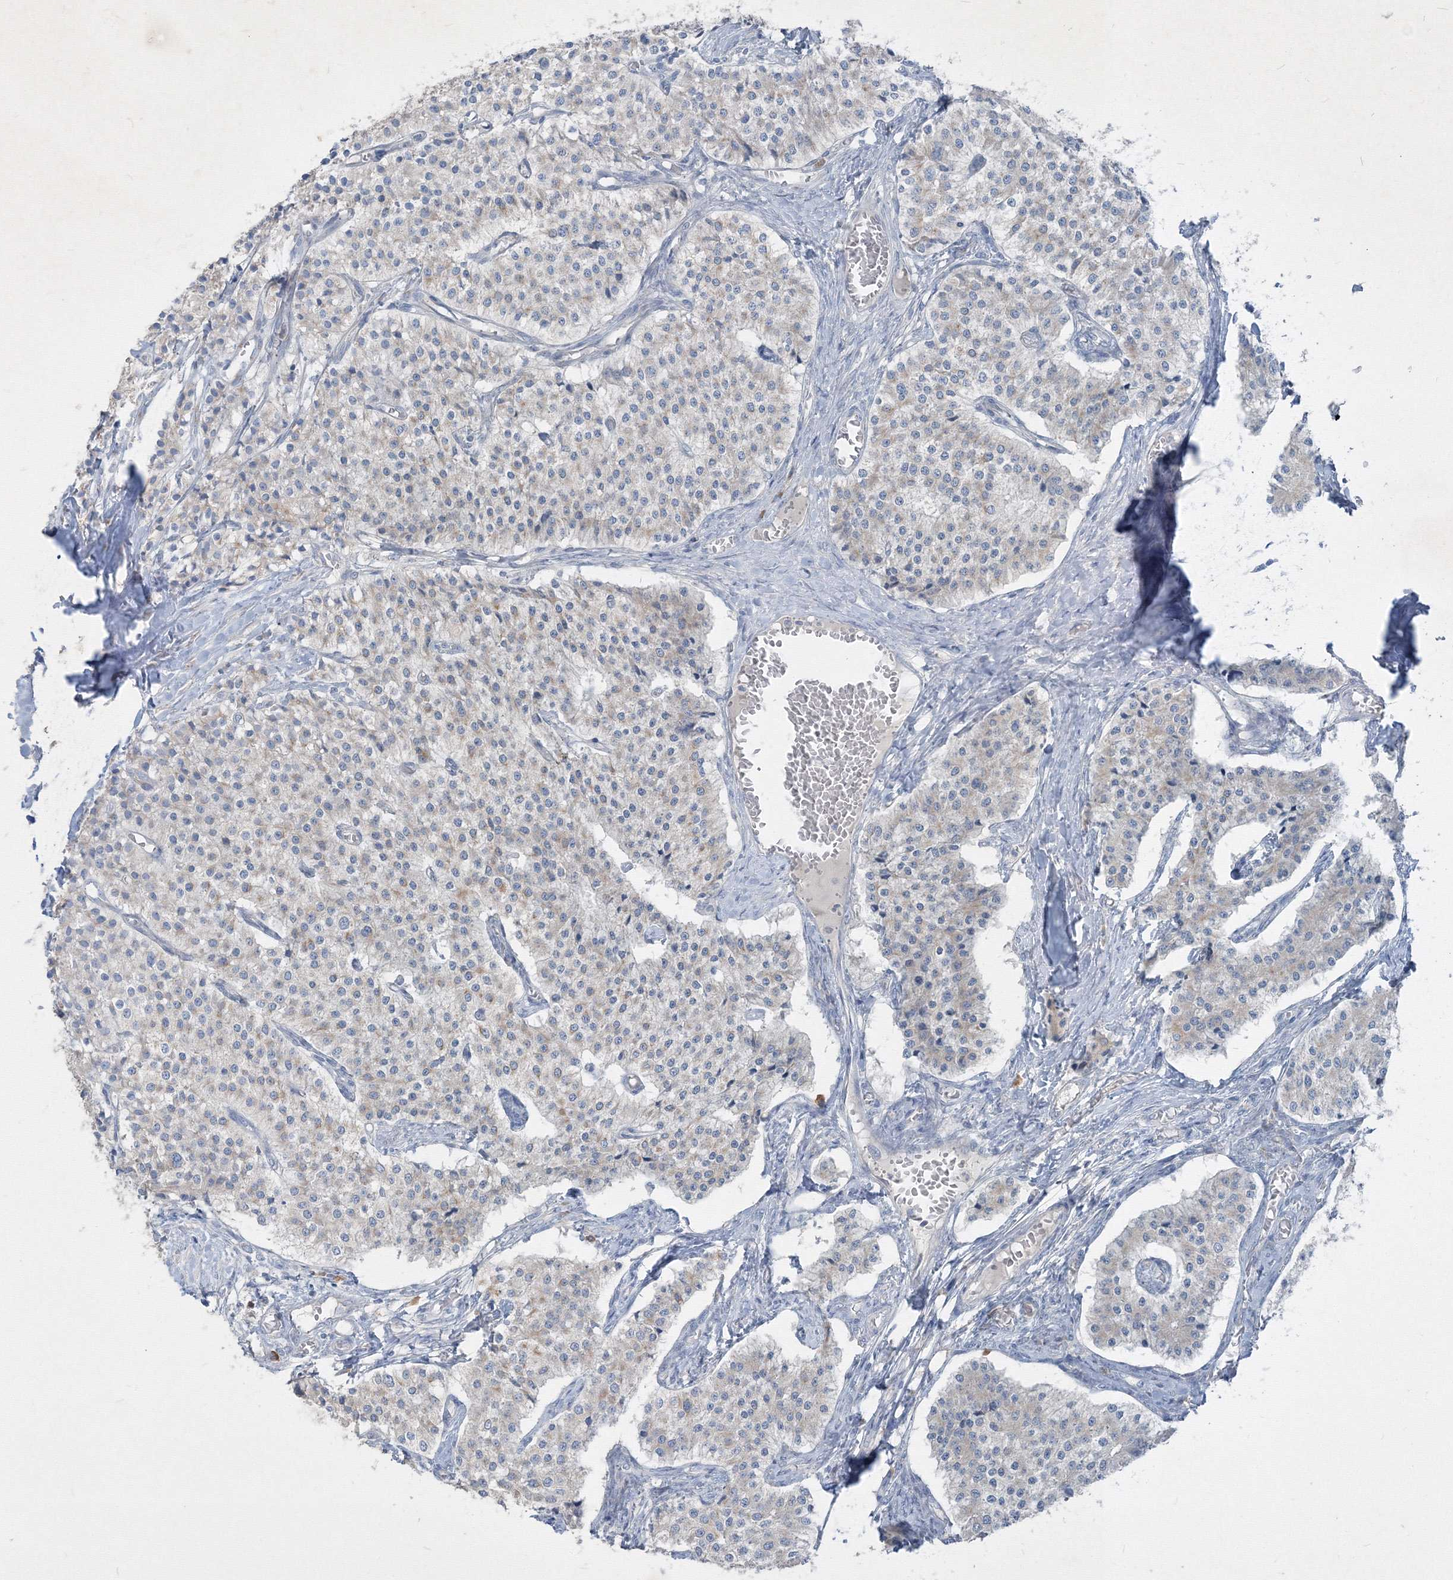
{"staining": {"intensity": "negative", "quantity": "none", "location": "none"}, "tissue": "carcinoid", "cell_type": "Tumor cells", "image_type": "cancer", "snomed": [{"axis": "morphology", "description": "Carcinoid, malignant, NOS"}, {"axis": "topography", "description": "Colon"}], "caption": "DAB (3,3'-diaminobenzidine) immunohistochemical staining of malignant carcinoid reveals no significant staining in tumor cells.", "gene": "IFNAR1", "patient": {"sex": "female", "age": 52}}